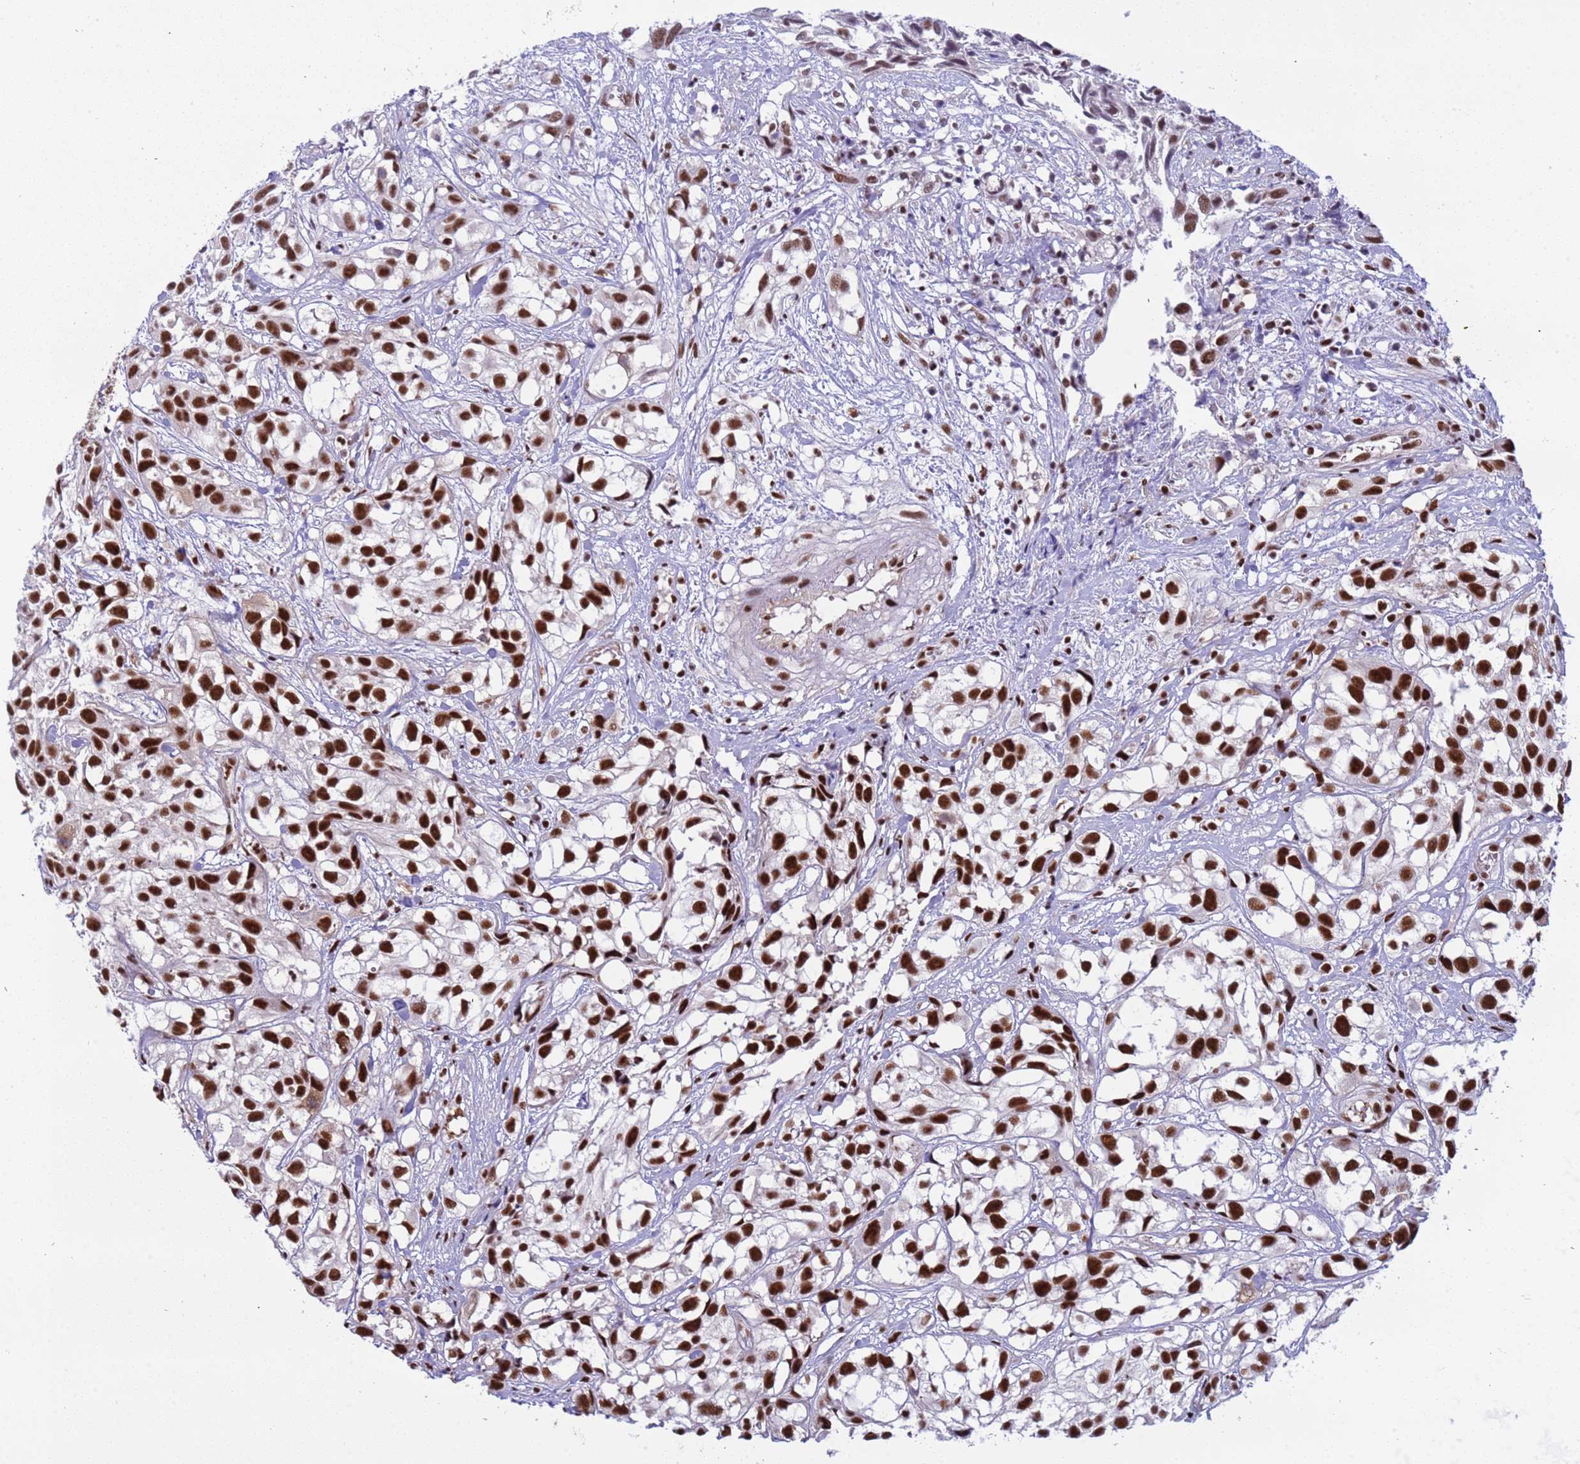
{"staining": {"intensity": "strong", "quantity": ">75%", "location": "nuclear"}, "tissue": "urothelial cancer", "cell_type": "Tumor cells", "image_type": "cancer", "snomed": [{"axis": "morphology", "description": "Urothelial carcinoma, High grade"}, {"axis": "topography", "description": "Urinary bladder"}], "caption": "High-magnification brightfield microscopy of high-grade urothelial carcinoma stained with DAB (3,3'-diaminobenzidine) (brown) and counterstained with hematoxylin (blue). tumor cells exhibit strong nuclear positivity is identified in approximately>75% of cells.", "gene": "SRRT", "patient": {"sex": "male", "age": 56}}